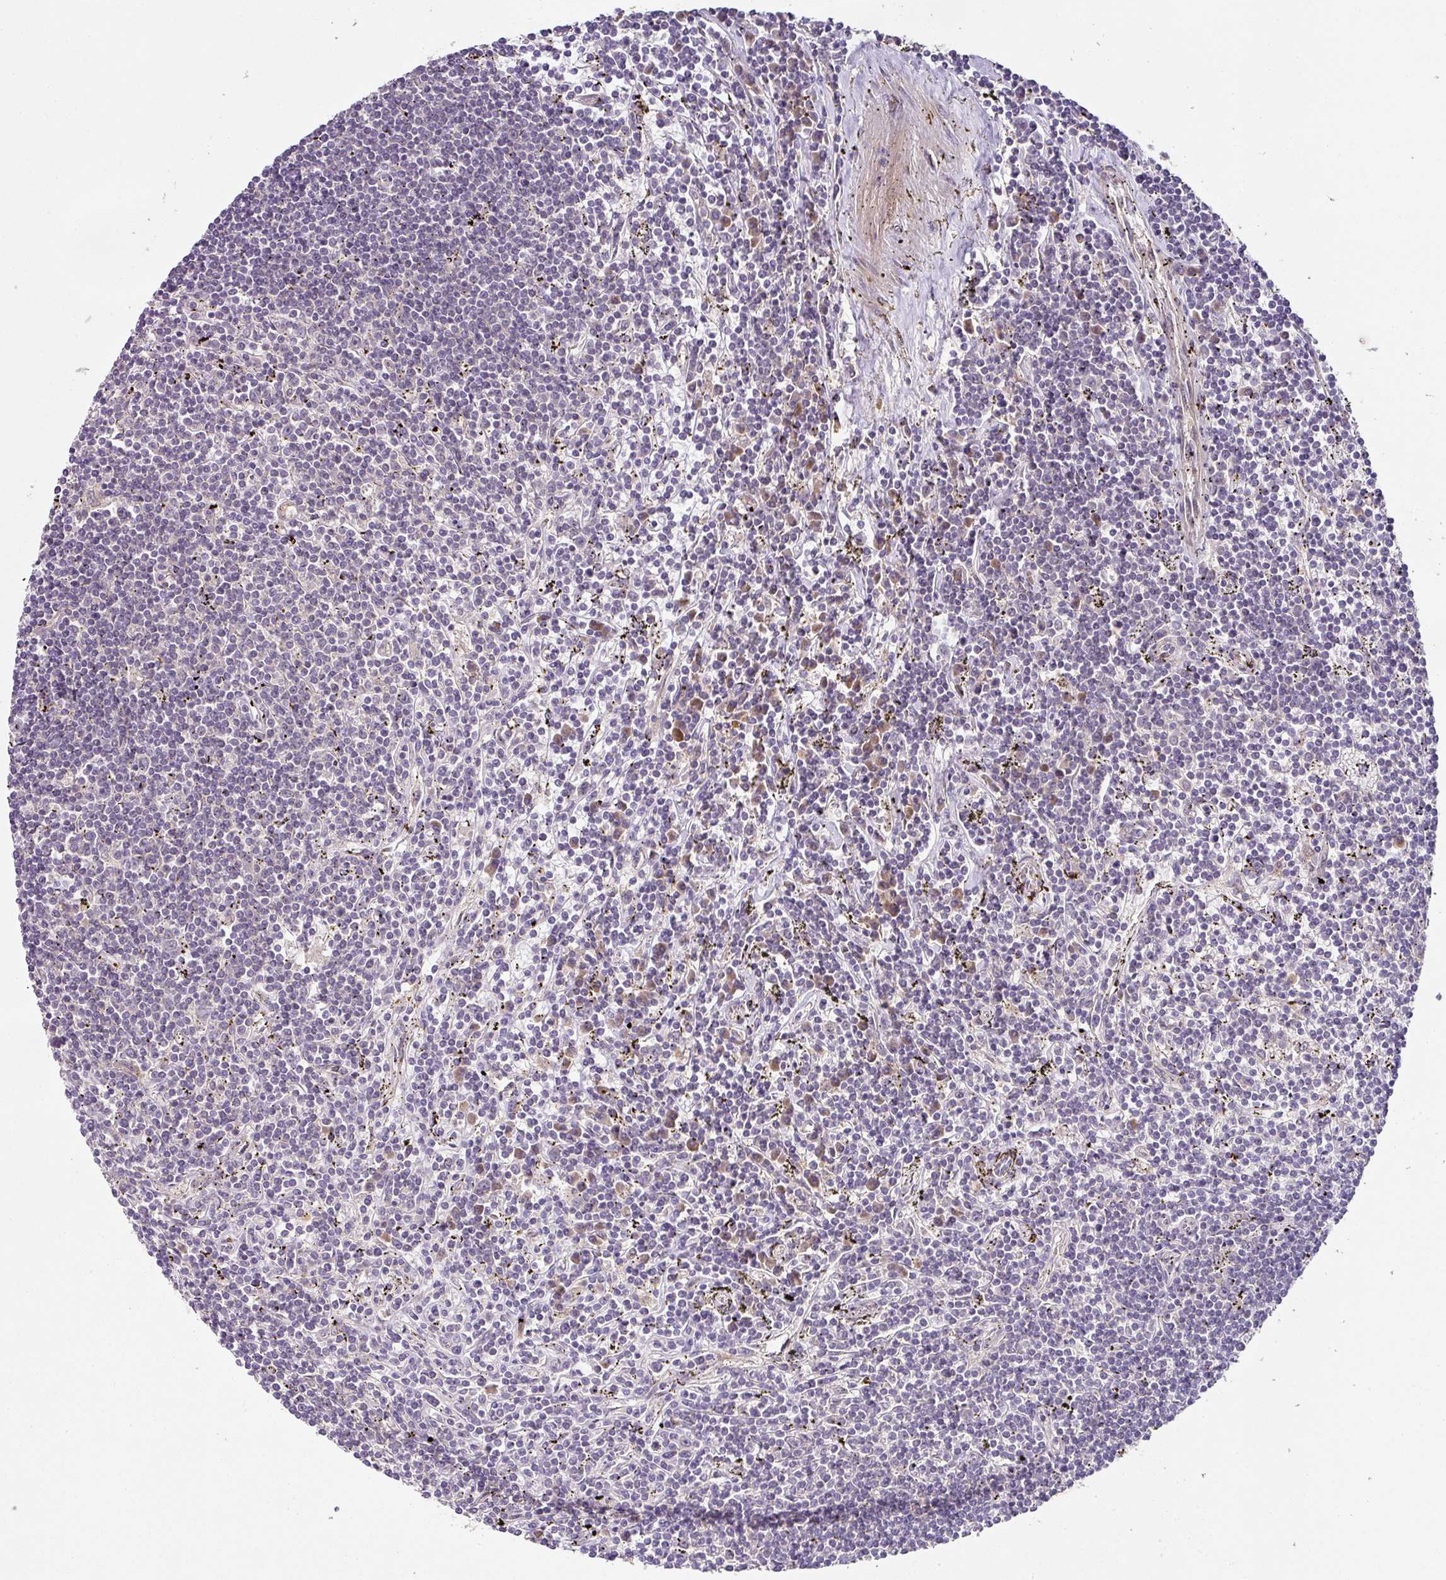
{"staining": {"intensity": "negative", "quantity": "none", "location": "none"}, "tissue": "lymphoma", "cell_type": "Tumor cells", "image_type": "cancer", "snomed": [{"axis": "morphology", "description": "Malignant lymphoma, non-Hodgkin's type, Low grade"}, {"axis": "topography", "description": "Spleen"}], "caption": "This is an immunohistochemistry (IHC) histopathology image of lymphoma. There is no staining in tumor cells.", "gene": "SKIC2", "patient": {"sex": "male", "age": 76}}